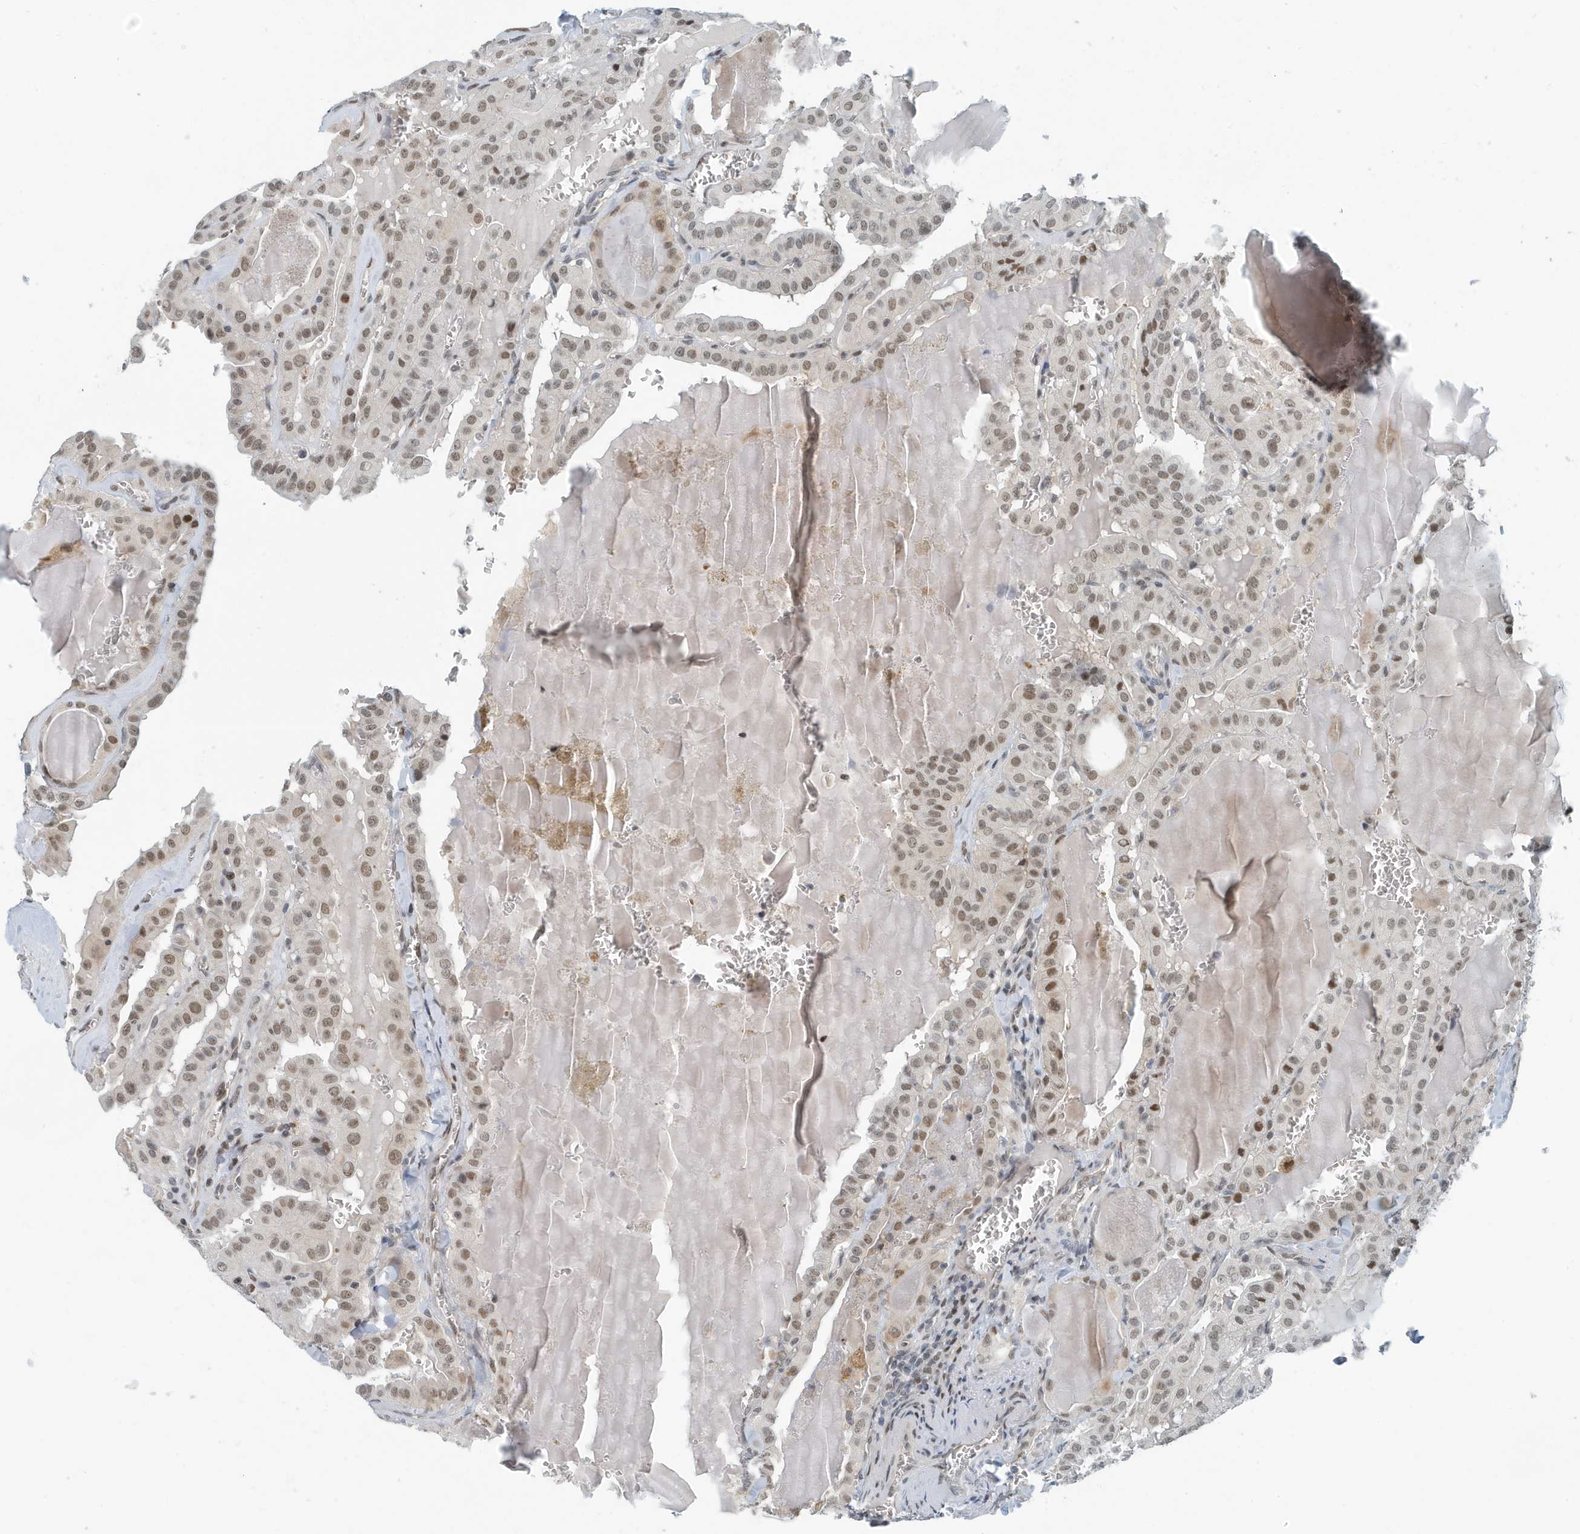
{"staining": {"intensity": "moderate", "quantity": ">75%", "location": "nuclear"}, "tissue": "thyroid cancer", "cell_type": "Tumor cells", "image_type": "cancer", "snomed": [{"axis": "morphology", "description": "Papillary adenocarcinoma, NOS"}, {"axis": "topography", "description": "Thyroid gland"}], "caption": "A brown stain highlights moderate nuclear positivity of a protein in thyroid papillary adenocarcinoma tumor cells.", "gene": "KIF15", "patient": {"sex": "male", "age": 52}}